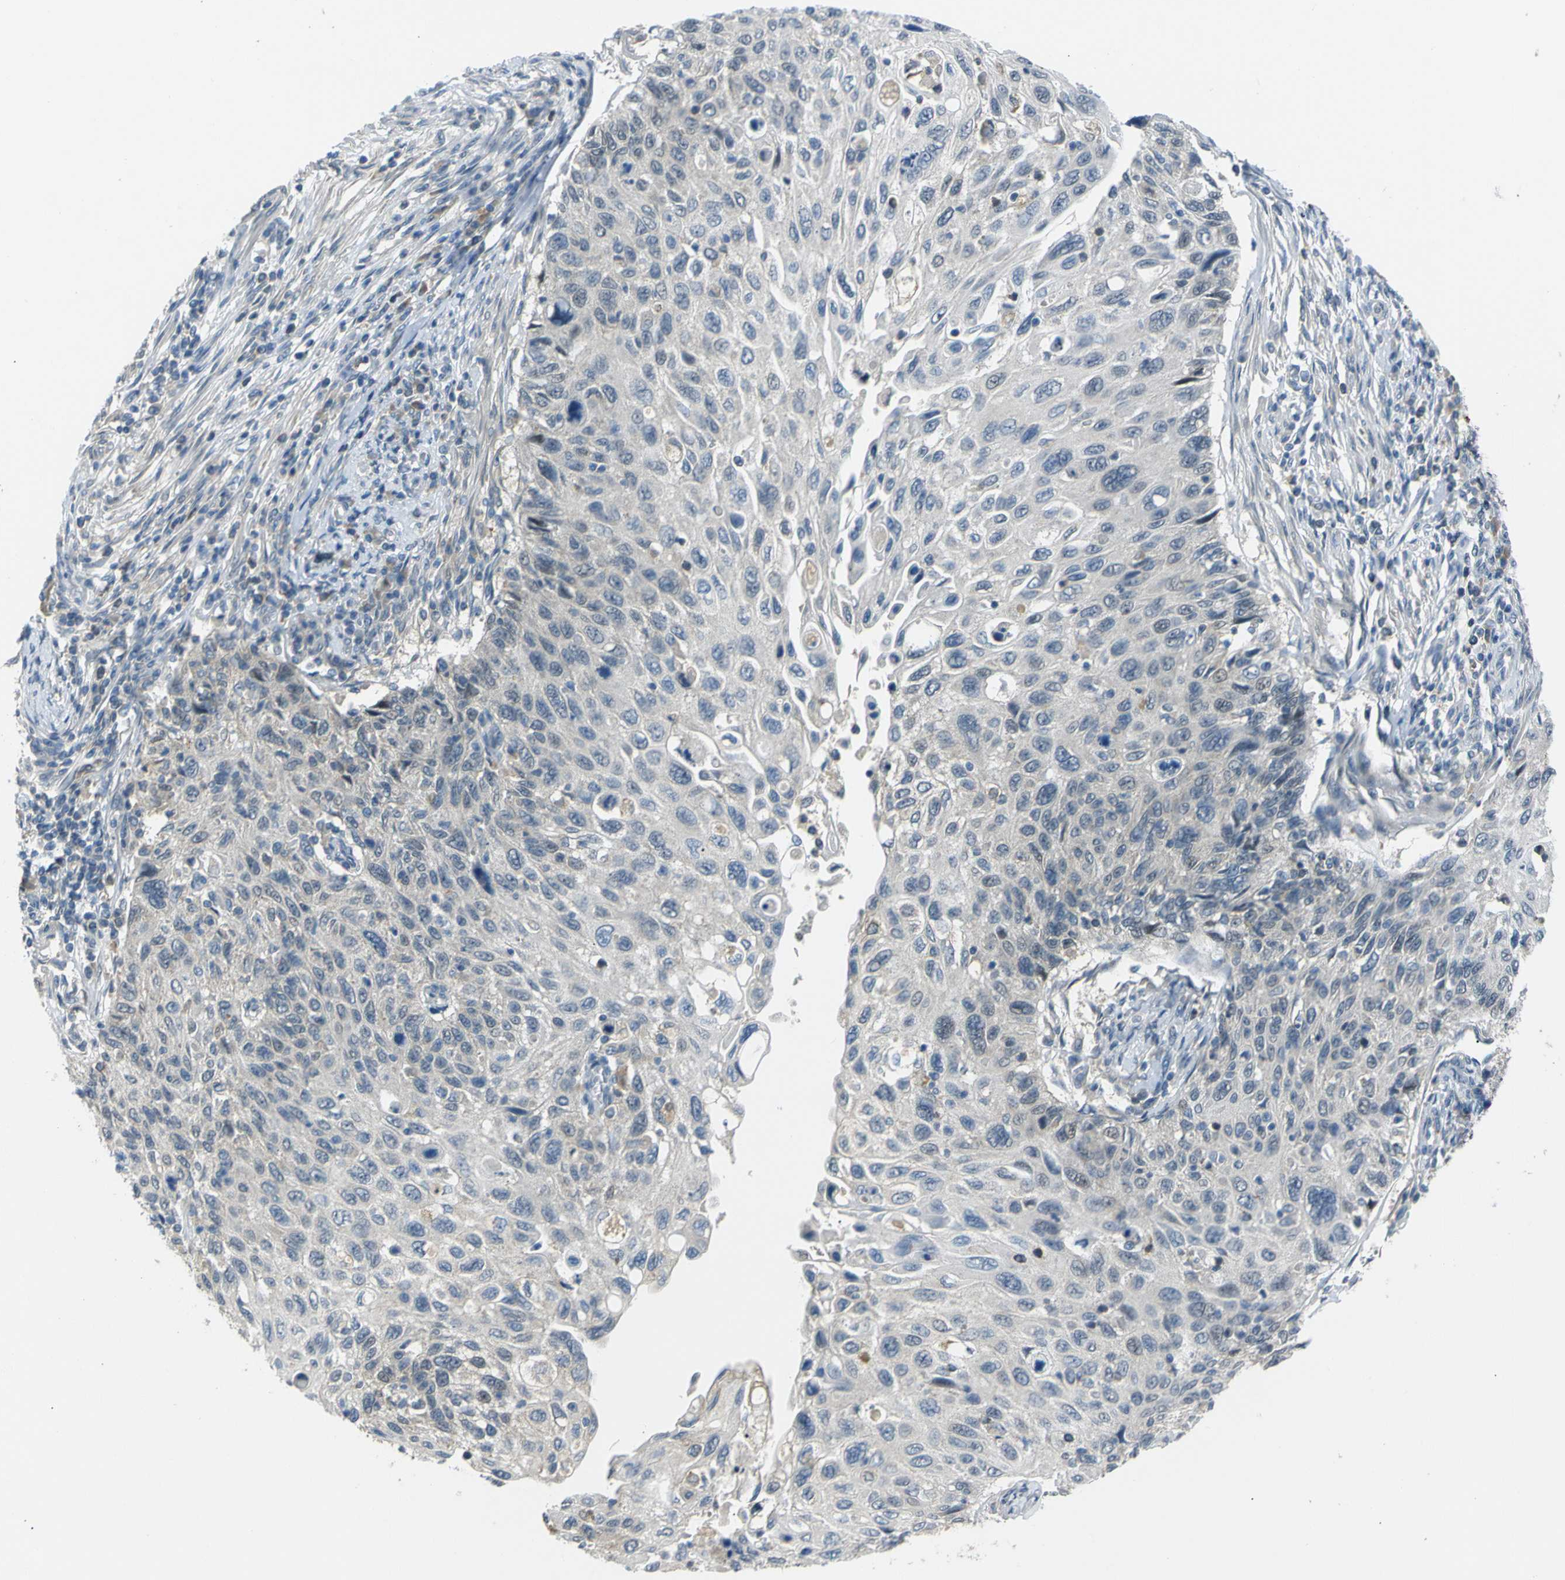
{"staining": {"intensity": "negative", "quantity": "none", "location": "none"}, "tissue": "cervical cancer", "cell_type": "Tumor cells", "image_type": "cancer", "snomed": [{"axis": "morphology", "description": "Squamous cell carcinoma, NOS"}, {"axis": "topography", "description": "Cervix"}], "caption": "This image is of cervical cancer (squamous cell carcinoma) stained with IHC to label a protein in brown with the nuclei are counter-stained blue. There is no expression in tumor cells.", "gene": "C6orf89", "patient": {"sex": "female", "age": 70}}